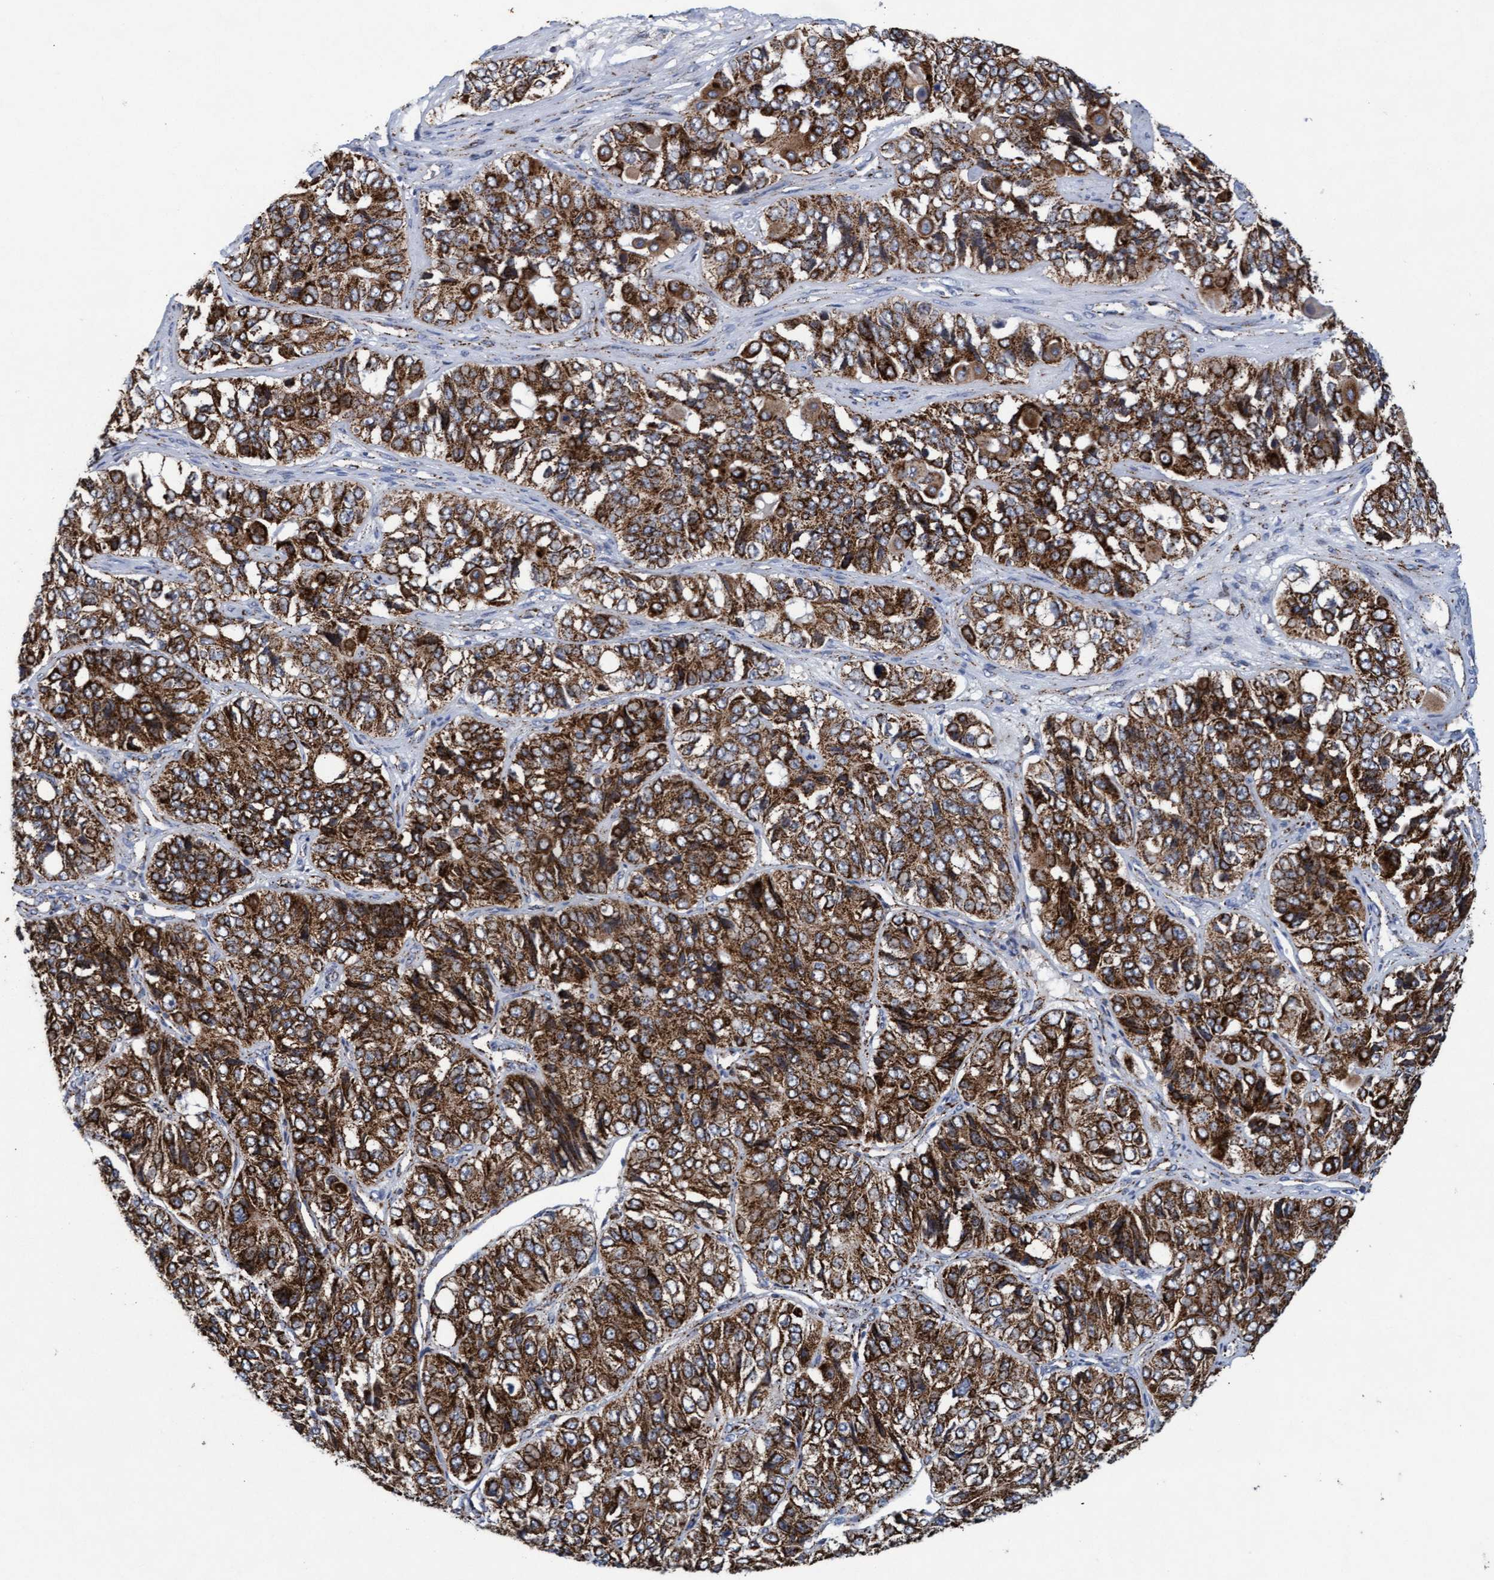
{"staining": {"intensity": "strong", "quantity": ">75%", "location": "cytoplasmic/membranous"}, "tissue": "ovarian cancer", "cell_type": "Tumor cells", "image_type": "cancer", "snomed": [{"axis": "morphology", "description": "Carcinoma, endometroid"}, {"axis": "topography", "description": "Ovary"}], "caption": "Strong cytoplasmic/membranous protein positivity is present in about >75% of tumor cells in ovarian endometroid carcinoma.", "gene": "MRPL38", "patient": {"sex": "female", "age": 51}}